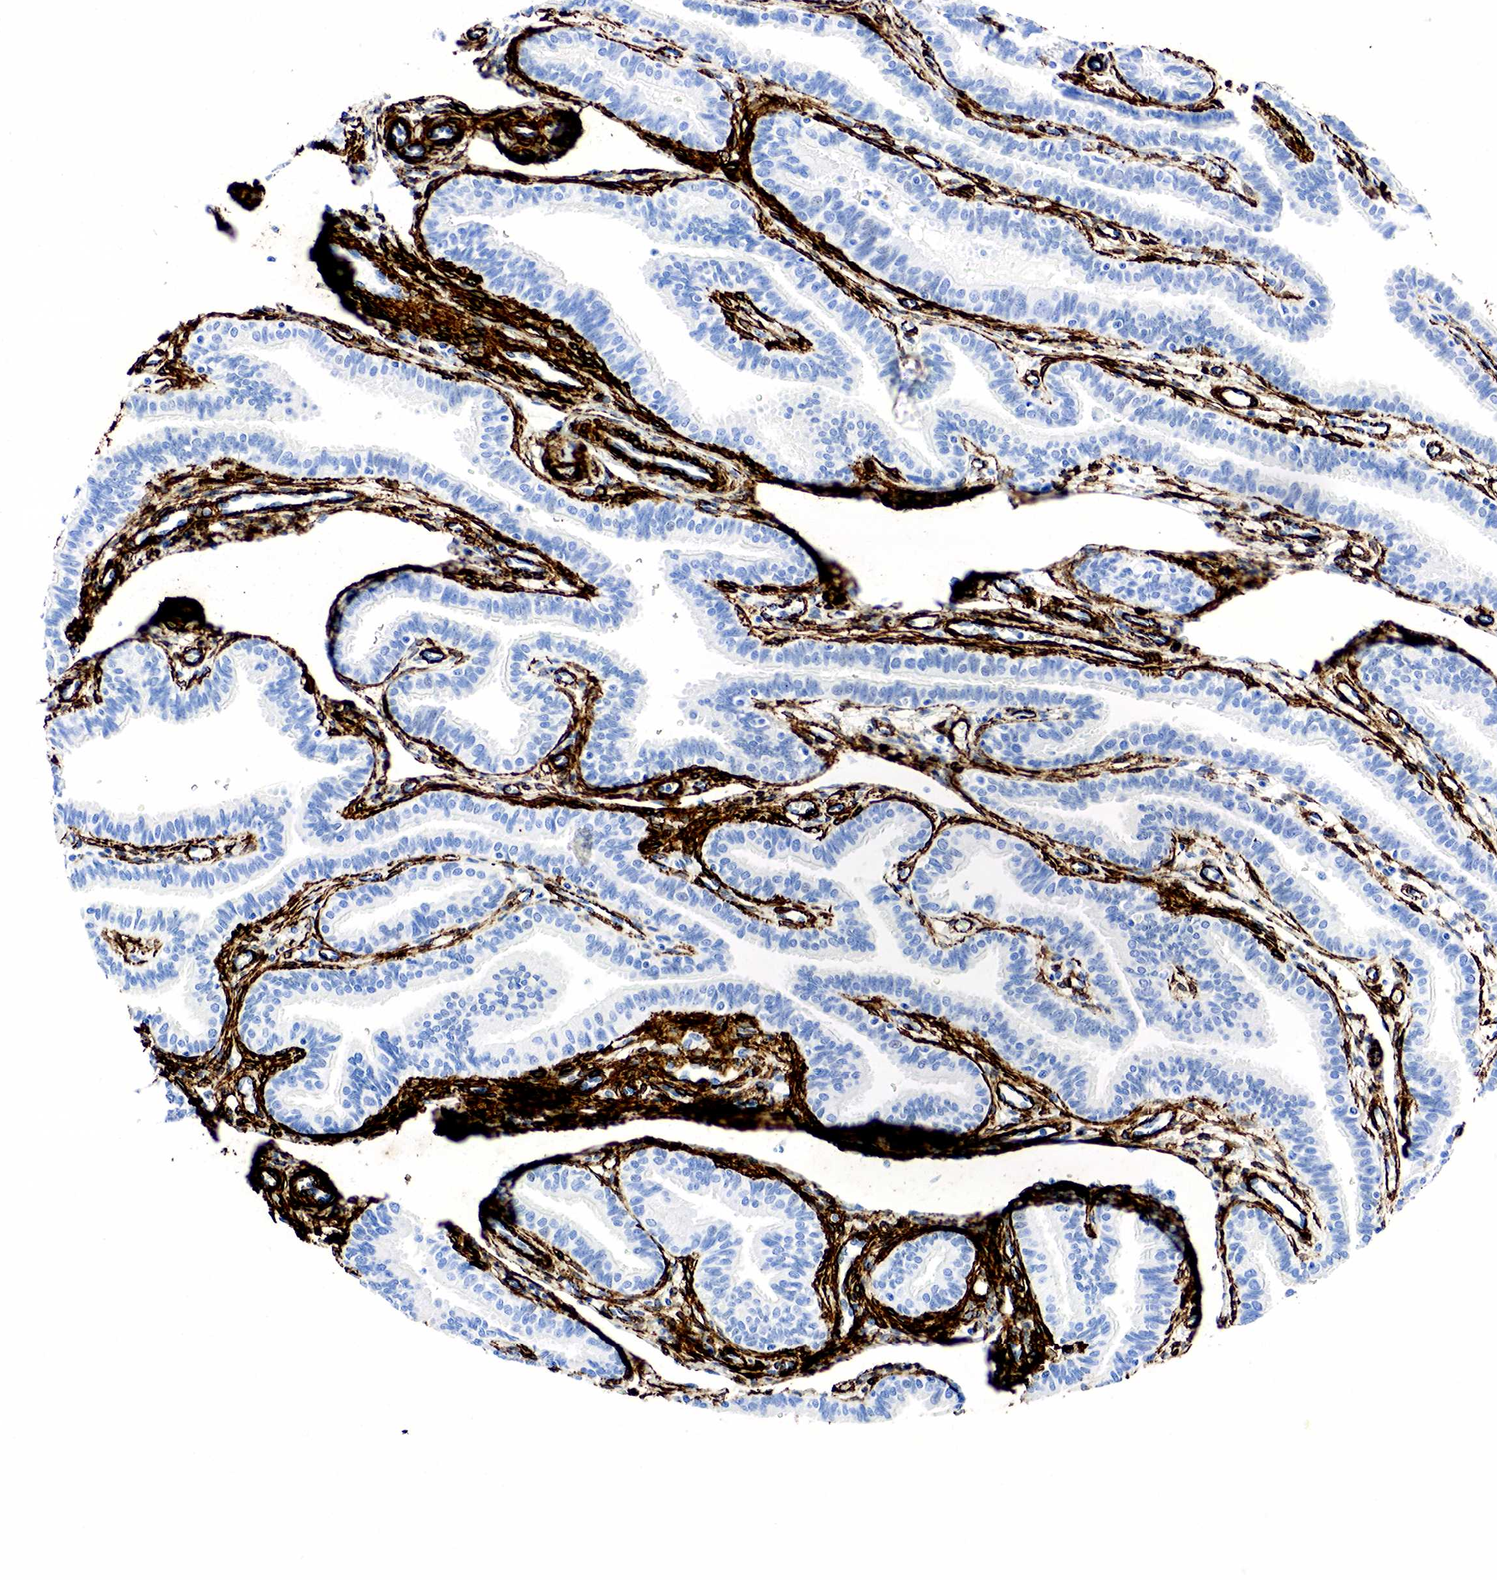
{"staining": {"intensity": "negative", "quantity": "none", "location": "none"}, "tissue": "fallopian tube", "cell_type": "Glandular cells", "image_type": "normal", "snomed": [{"axis": "morphology", "description": "Normal tissue, NOS"}, {"axis": "topography", "description": "Fallopian tube"}], "caption": "DAB immunohistochemical staining of unremarkable human fallopian tube demonstrates no significant expression in glandular cells. Brightfield microscopy of immunohistochemistry stained with DAB (brown) and hematoxylin (blue), captured at high magnification.", "gene": "ACTA2", "patient": {"sex": "female", "age": 32}}